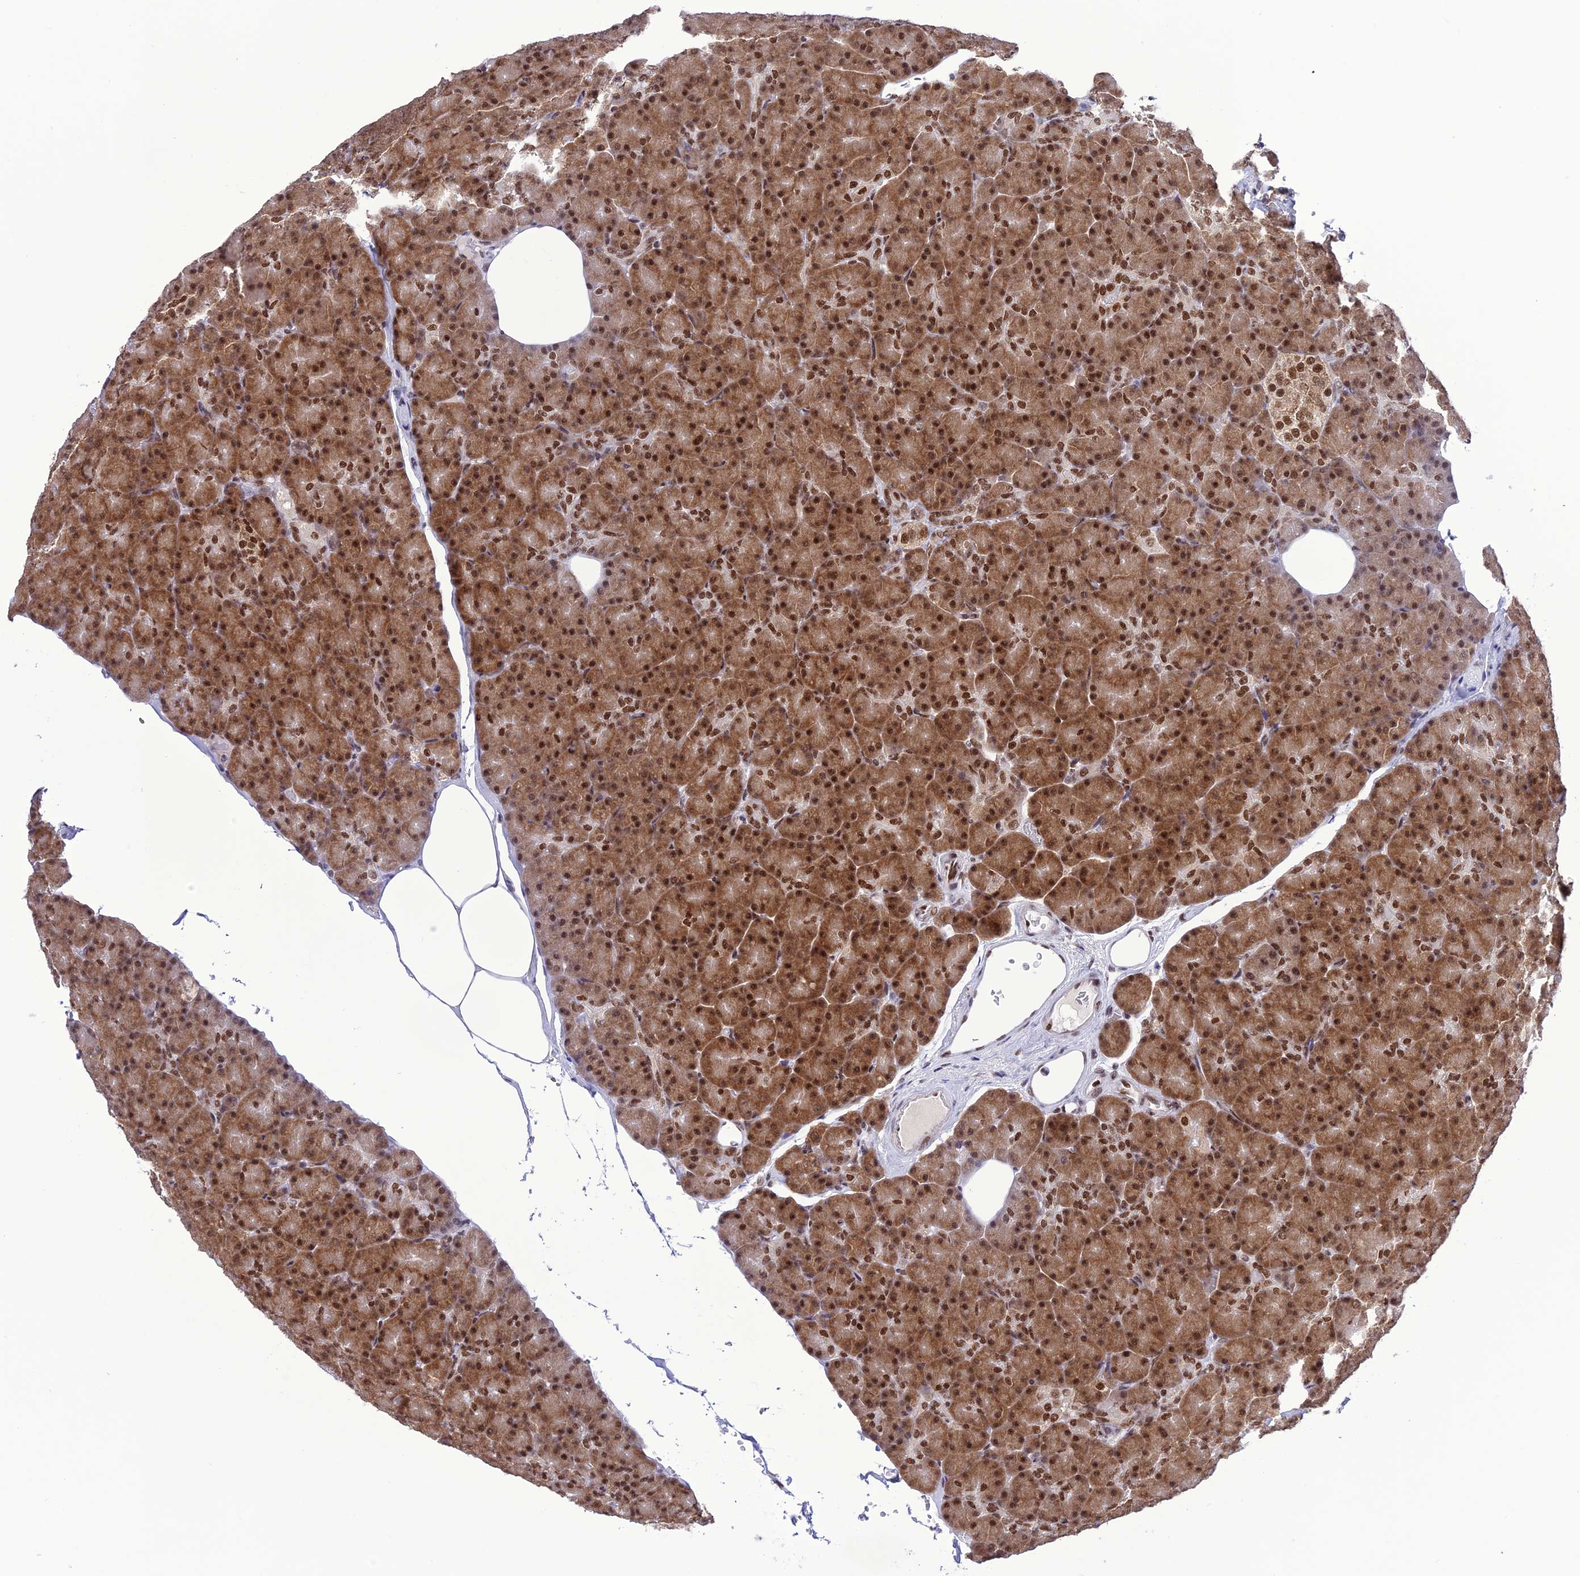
{"staining": {"intensity": "strong", "quantity": ">75%", "location": "cytoplasmic/membranous,nuclear"}, "tissue": "pancreas", "cell_type": "Exocrine glandular cells", "image_type": "normal", "snomed": [{"axis": "morphology", "description": "Normal tissue, NOS"}, {"axis": "topography", "description": "Pancreas"}], "caption": "This histopathology image exhibits normal pancreas stained with IHC to label a protein in brown. The cytoplasmic/membranous,nuclear of exocrine glandular cells show strong positivity for the protein. Nuclei are counter-stained blue.", "gene": "DDX1", "patient": {"sex": "female", "age": 43}}